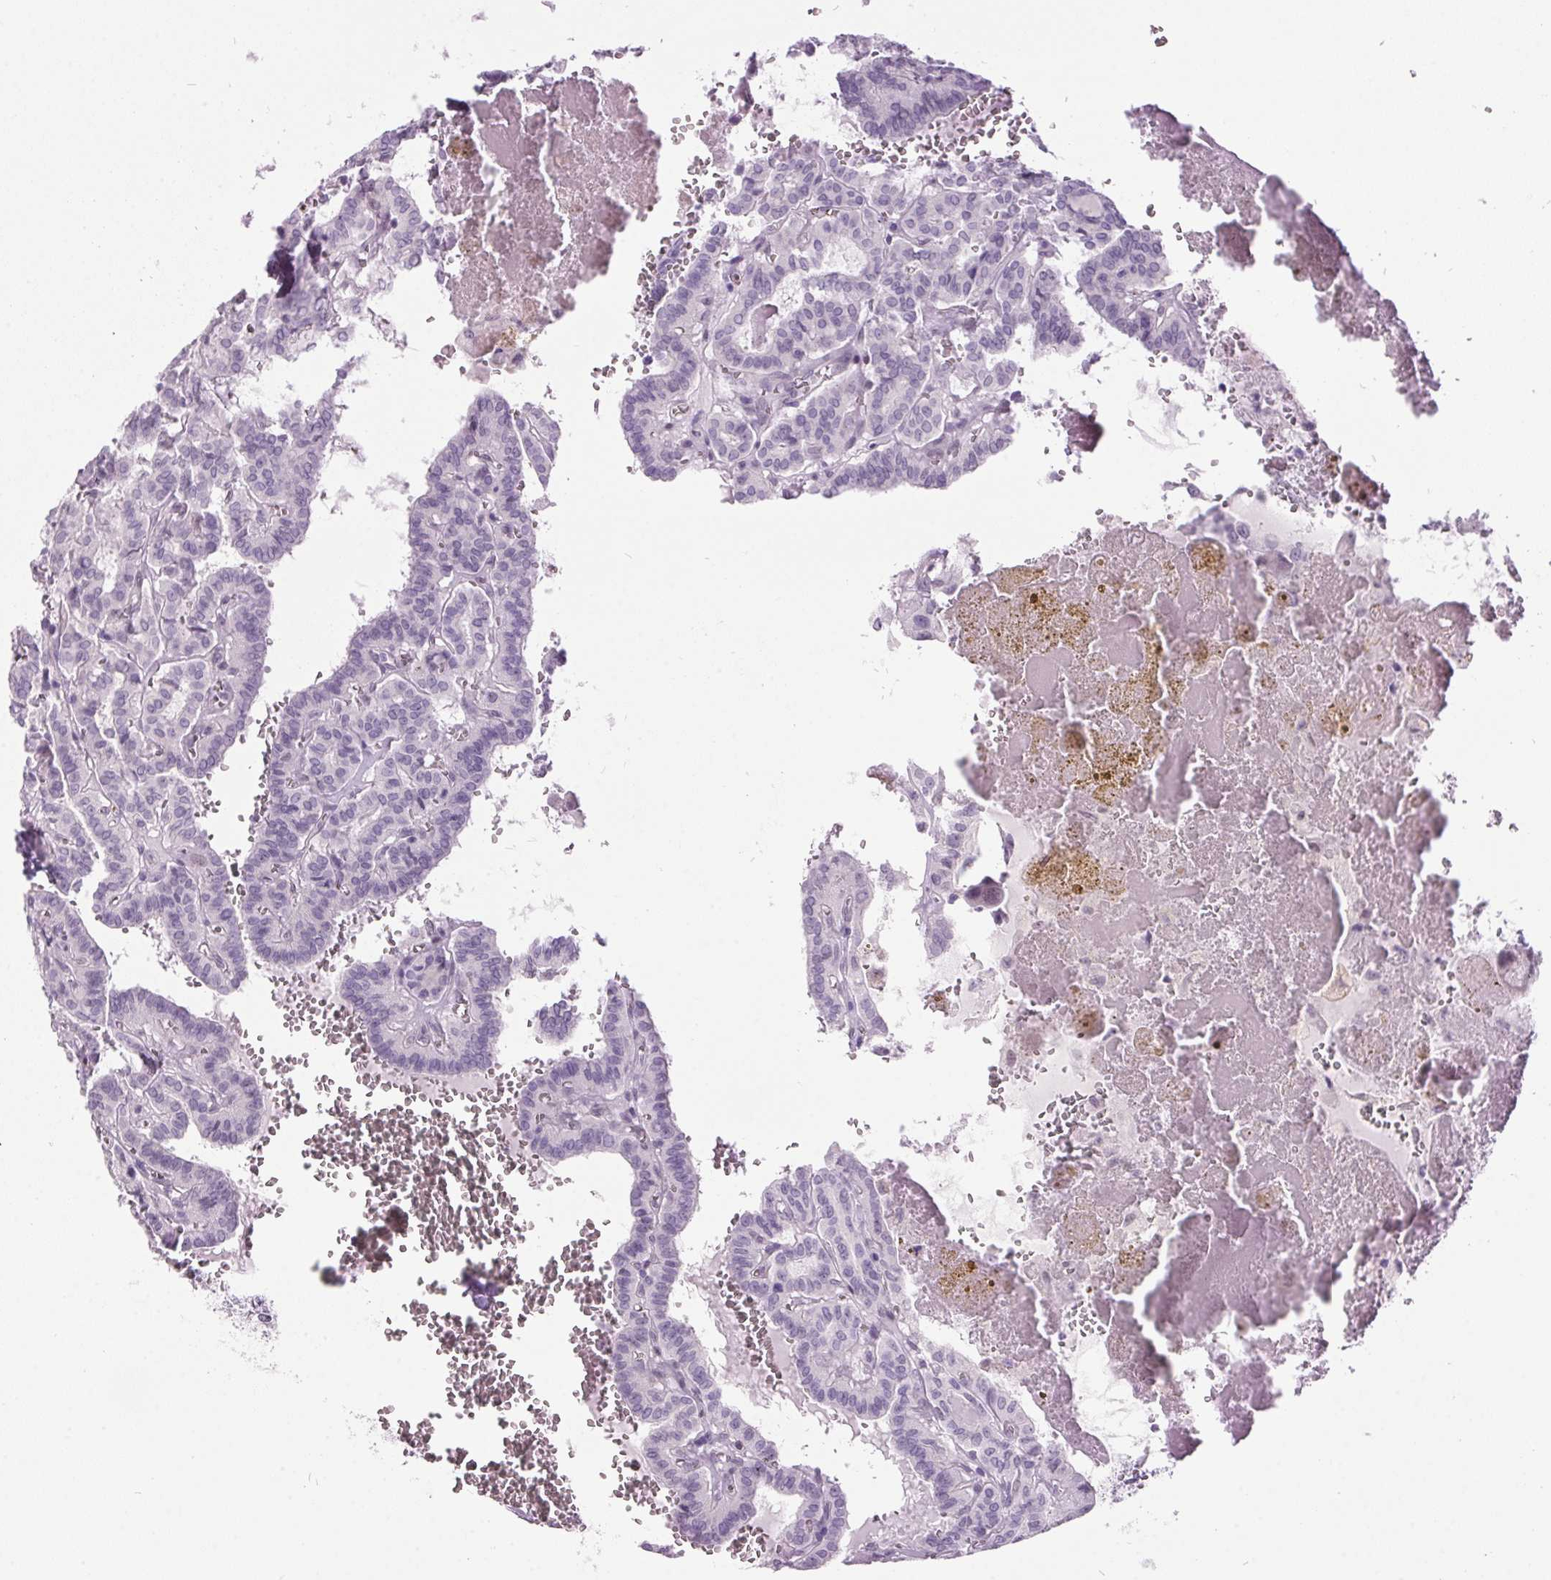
{"staining": {"intensity": "negative", "quantity": "none", "location": "none"}, "tissue": "thyroid cancer", "cell_type": "Tumor cells", "image_type": "cancer", "snomed": [{"axis": "morphology", "description": "Papillary adenocarcinoma, NOS"}, {"axis": "topography", "description": "Thyroid gland"}], "caption": "This is an immunohistochemistry micrograph of thyroid cancer (papillary adenocarcinoma). There is no expression in tumor cells.", "gene": "ODAD2", "patient": {"sex": "female", "age": 21}}